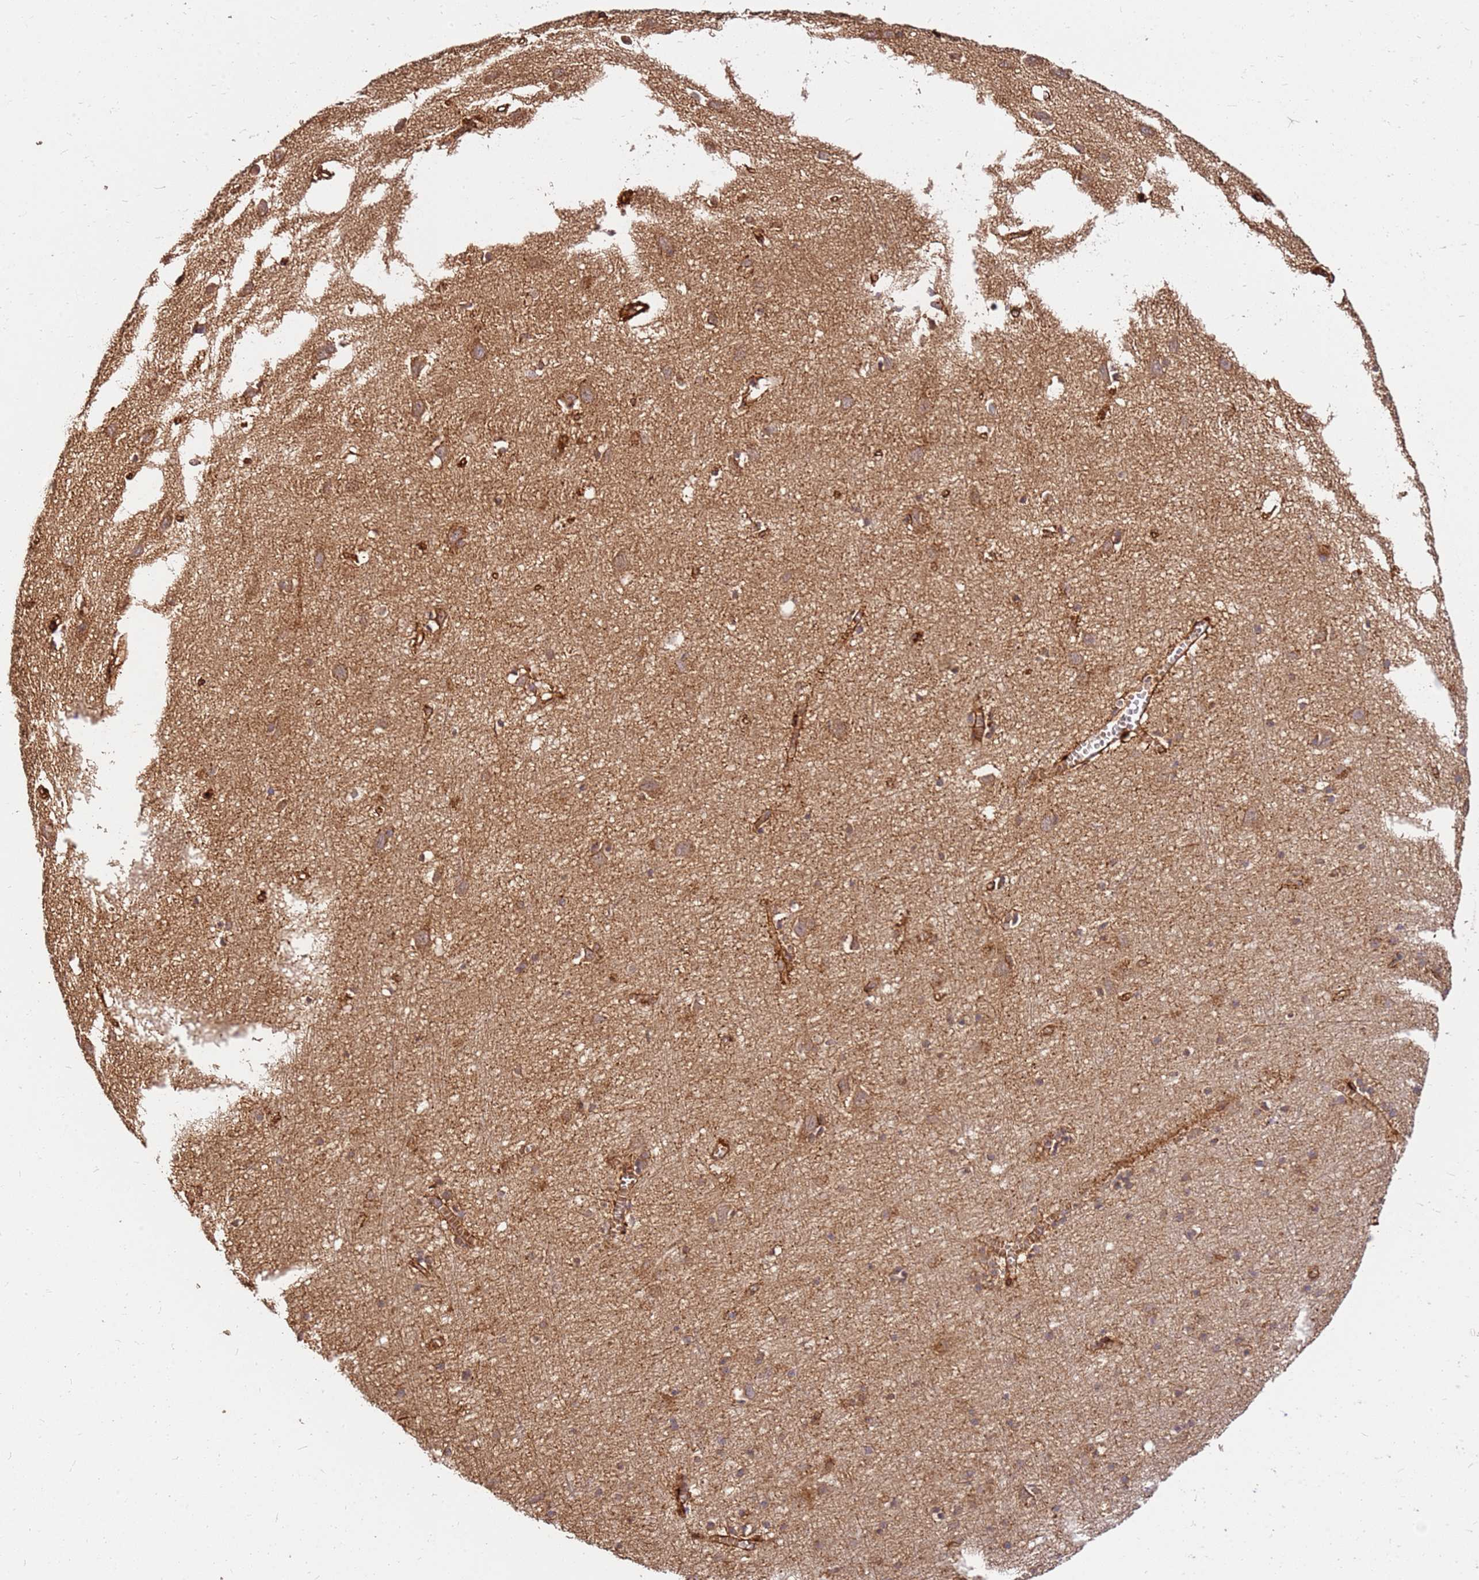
{"staining": {"intensity": "strong", "quantity": ">75%", "location": "cytoplasmic/membranous"}, "tissue": "cerebral cortex", "cell_type": "Endothelial cells", "image_type": "normal", "snomed": [{"axis": "morphology", "description": "Normal tissue, NOS"}, {"axis": "topography", "description": "Cerebral cortex"}], "caption": "Protein analysis of normal cerebral cortex displays strong cytoplasmic/membranous positivity in about >75% of endothelial cells. (IHC, brightfield microscopy, high magnification).", "gene": "DVL3", "patient": {"sex": "female", "age": 64}}